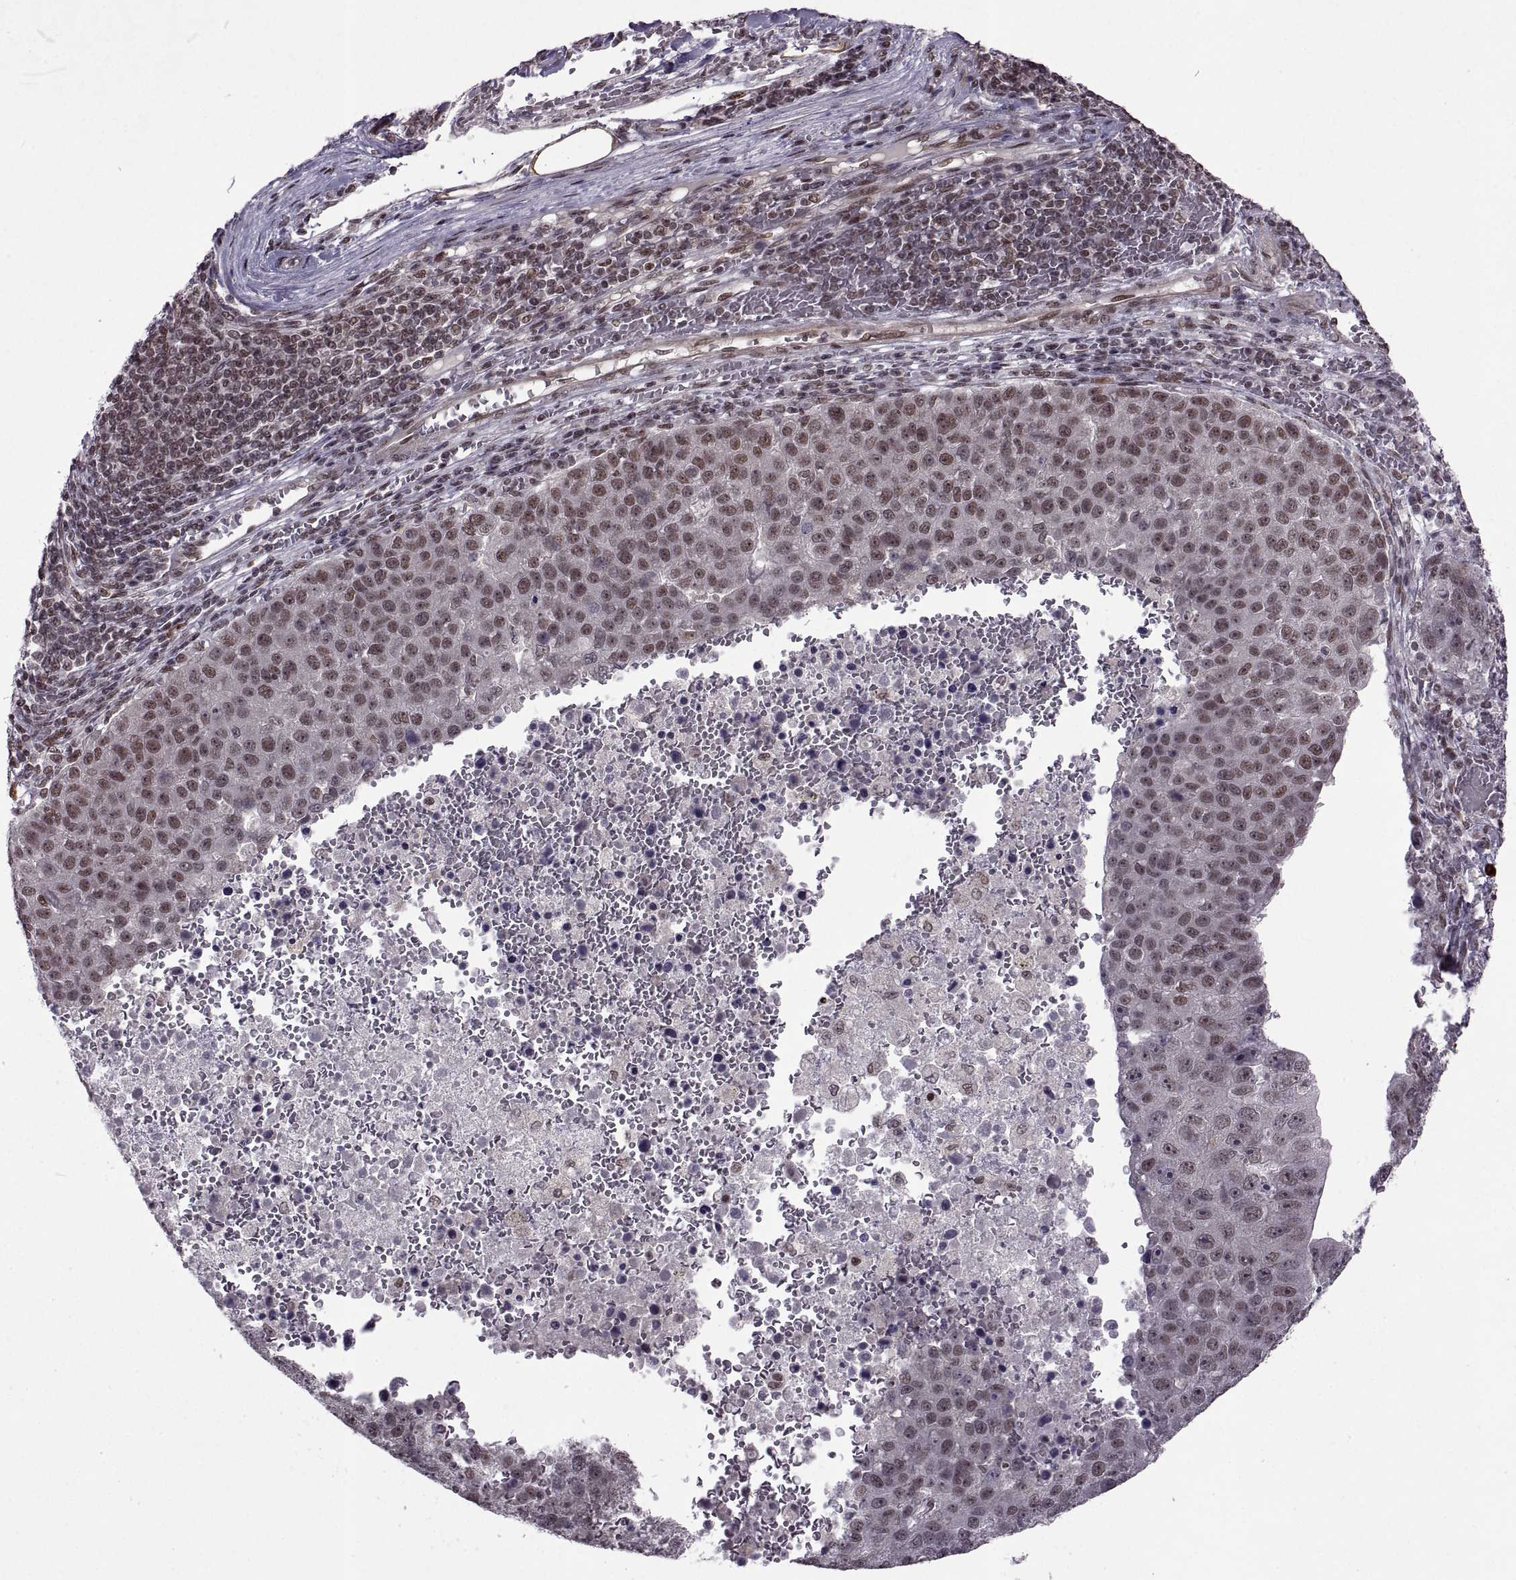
{"staining": {"intensity": "moderate", "quantity": "<25%", "location": "nuclear"}, "tissue": "pancreatic cancer", "cell_type": "Tumor cells", "image_type": "cancer", "snomed": [{"axis": "morphology", "description": "Adenocarcinoma, NOS"}, {"axis": "topography", "description": "Pancreas"}], "caption": "Tumor cells demonstrate low levels of moderate nuclear expression in approximately <25% of cells in pancreatic cancer (adenocarcinoma). (DAB IHC, brown staining for protein, blue staining for nuclei).", "gene": "MT1E", "patient": {"sex": "female", "age": 61}}